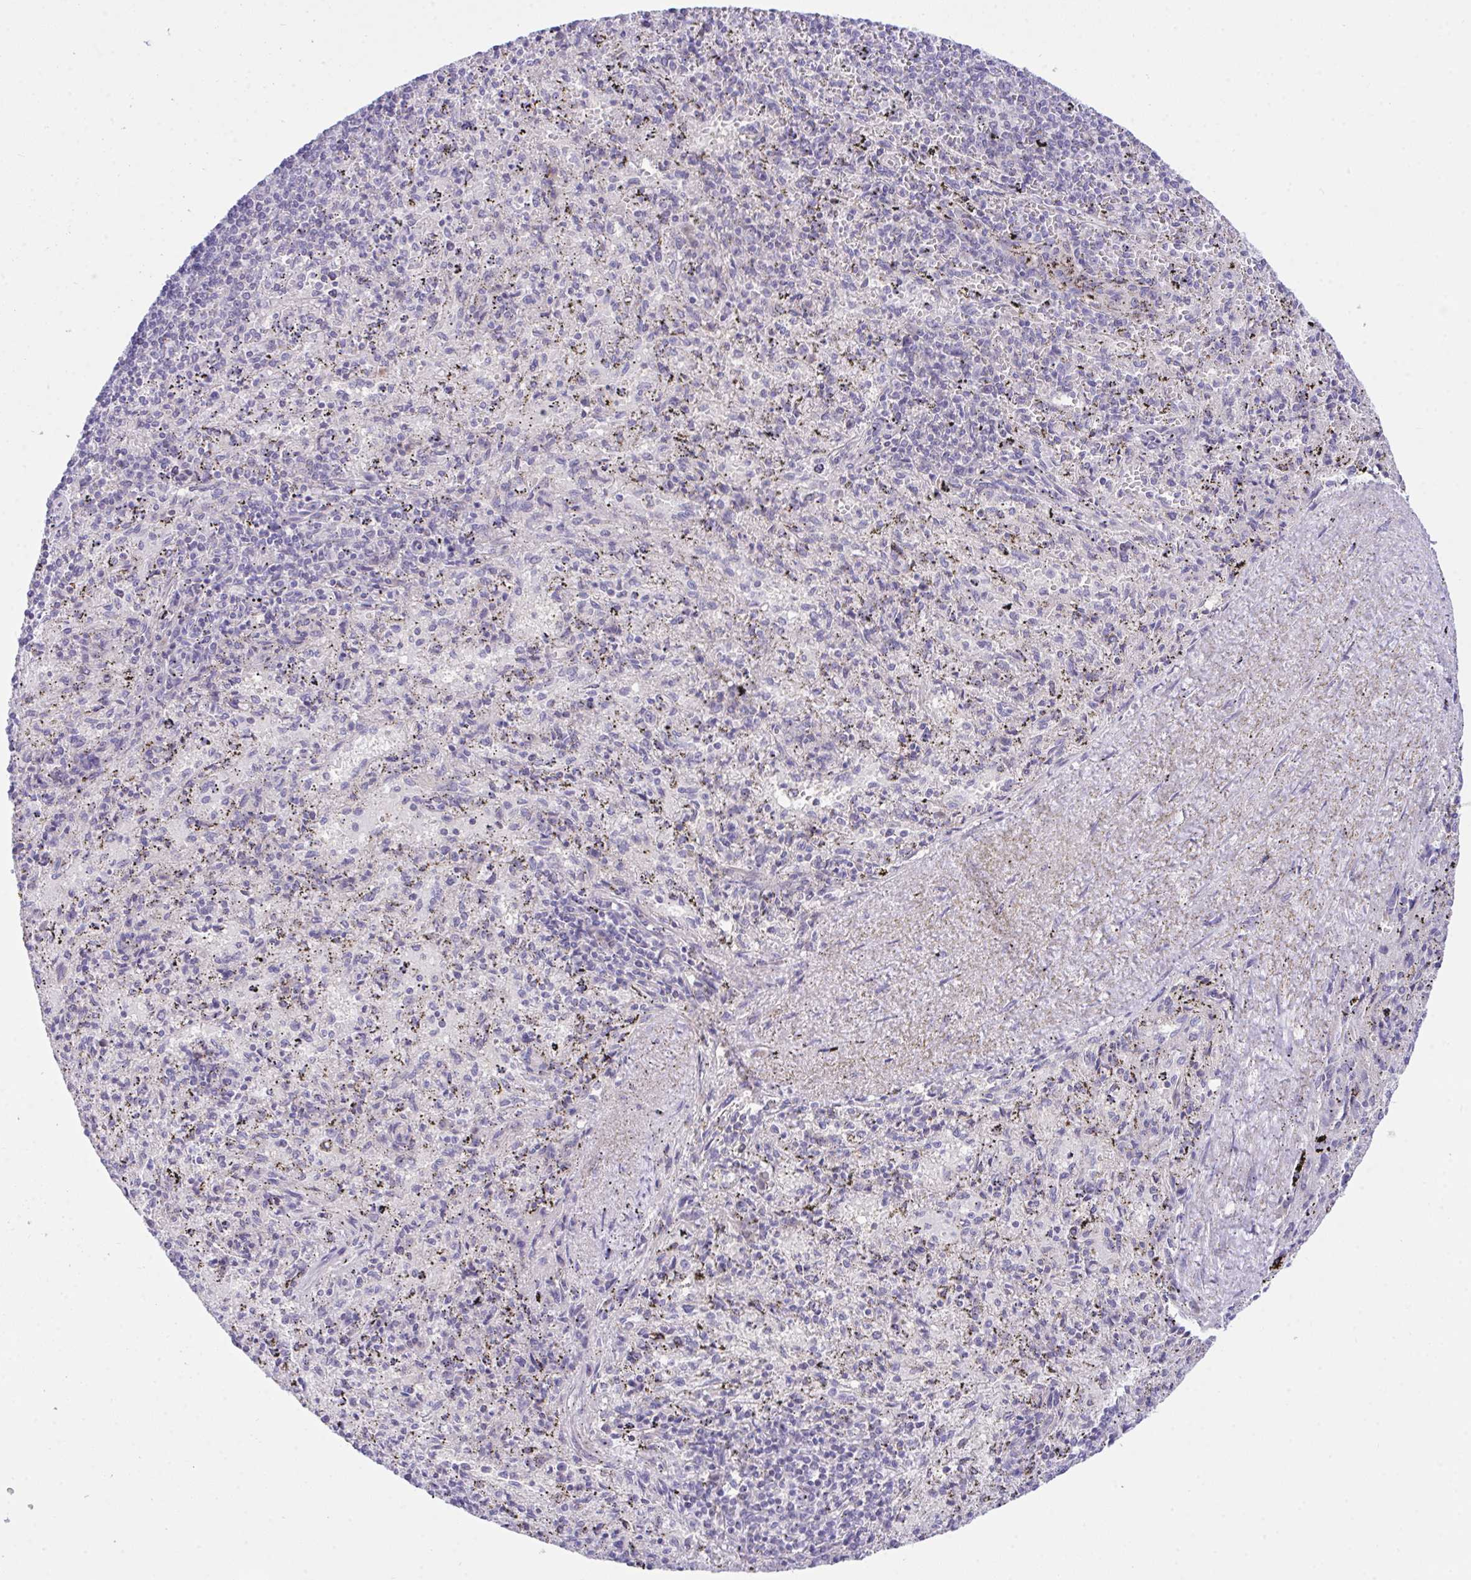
{"staining": {"intensity": "negative", "quantity": "none", "location": "none"}, "tissue": "spleen", "cell_type": "Cells in red pulp", "image_type": "normal", "snomed": [{"axis": "morphology", "description": "Normal tissue, NOS"}, {"axis": "topography", "description": "Spleen"}], "caption": "This is a micrograph of immunohistochemistry (IHC) staining of unremarkable spleen, which shows no expression in cells in red pulp.", "gene": "HOXD12", "patient": {"sex": "male", "age": 57}}